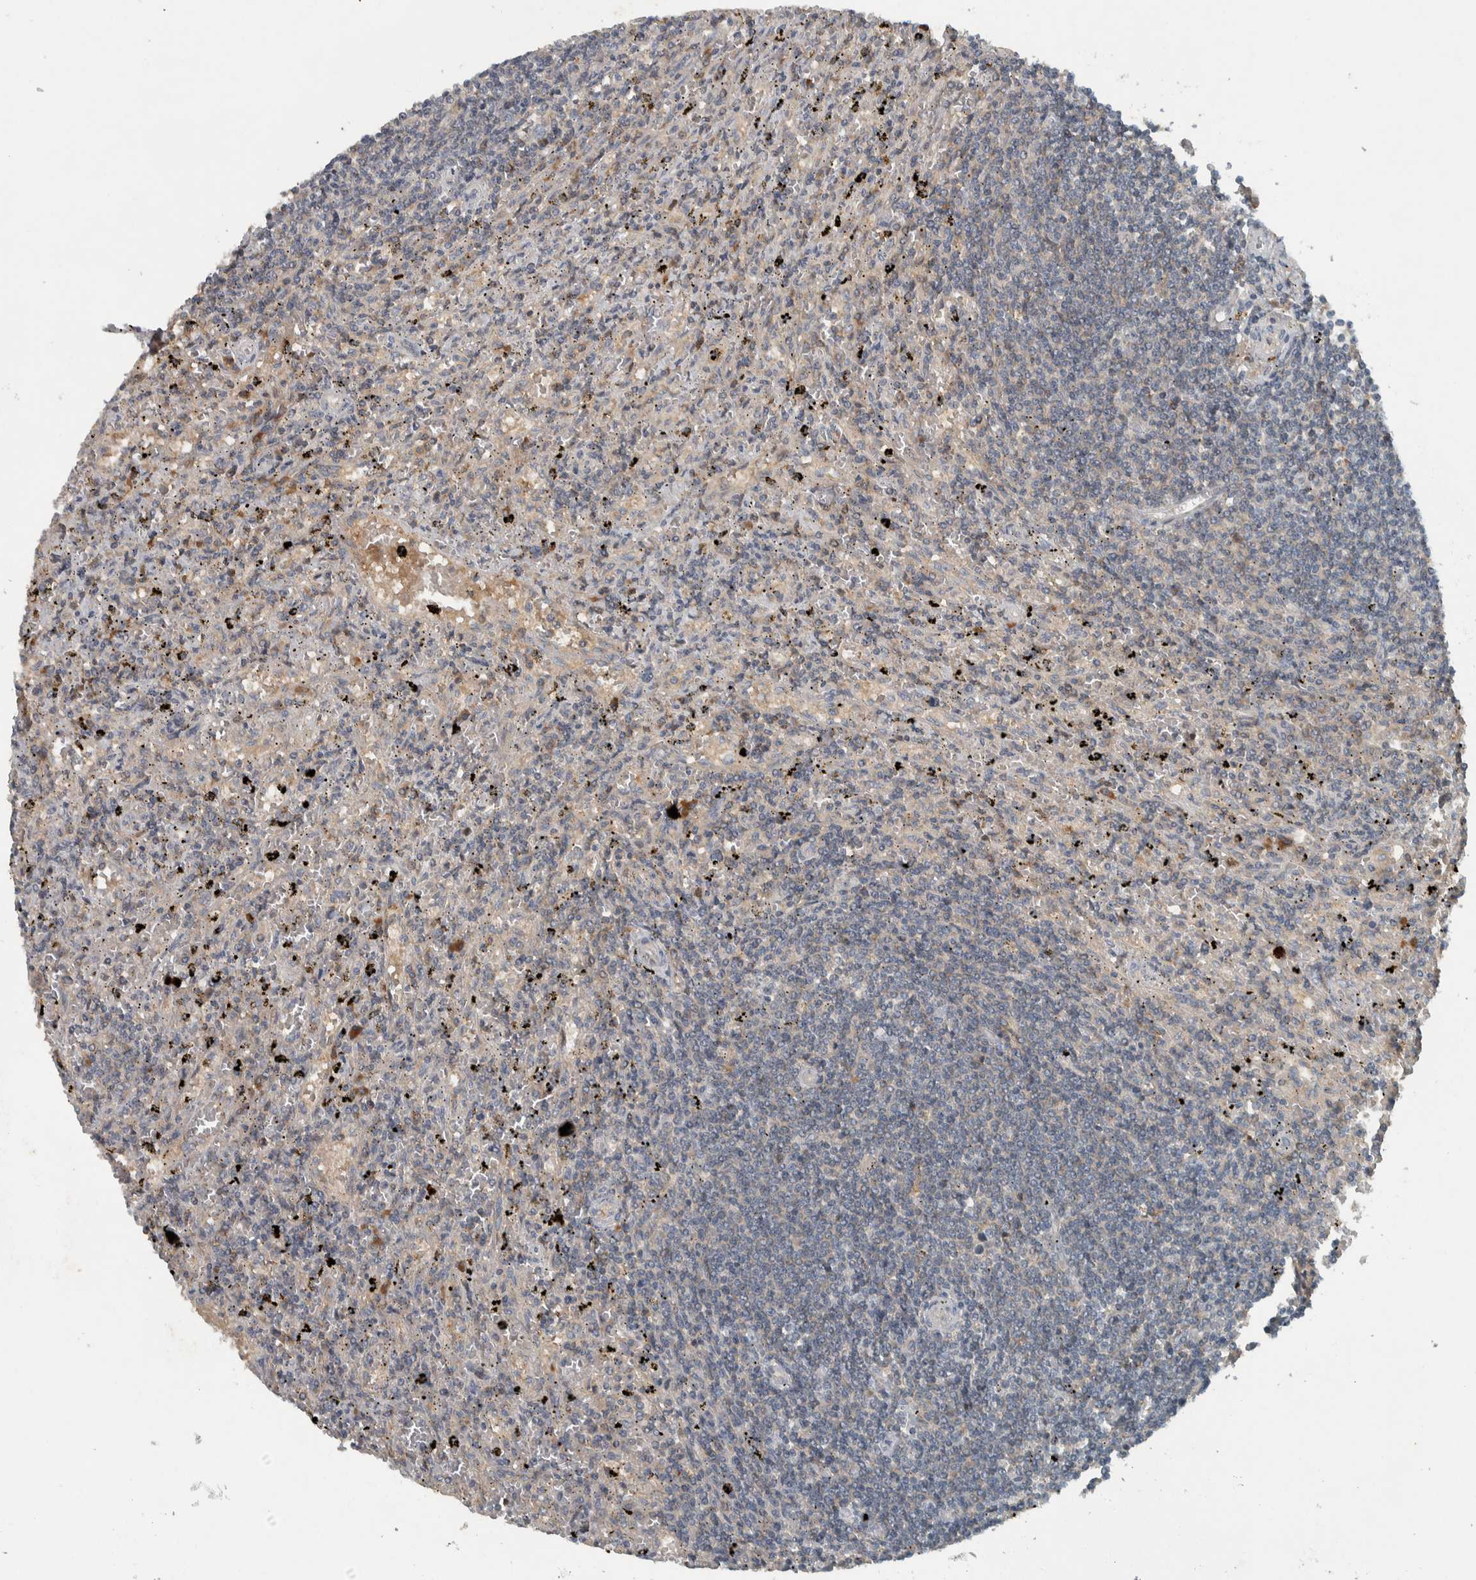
{"staining": {"intensity": "weak", "quantity": "<25%", "location": "cytoplasmic/membranous"}, "tissue": "lymphoma", "cell_type": "Tumor cells", "image_type": "cancer", "snomed": [{"axis": "morphology", "description": "Malignant lymphoma, non-Hodgkin's type, Low grade"}, {"axis": "topography", "description": "Spleen"}], "caption": "An image of low-grade malignant lymphoma, non-Hodgkin's type stained for a protein demonstrates no brown staining in tumor cells.", "gene": "CLCN2", "patient": {"sex": "male", "age": 76}}